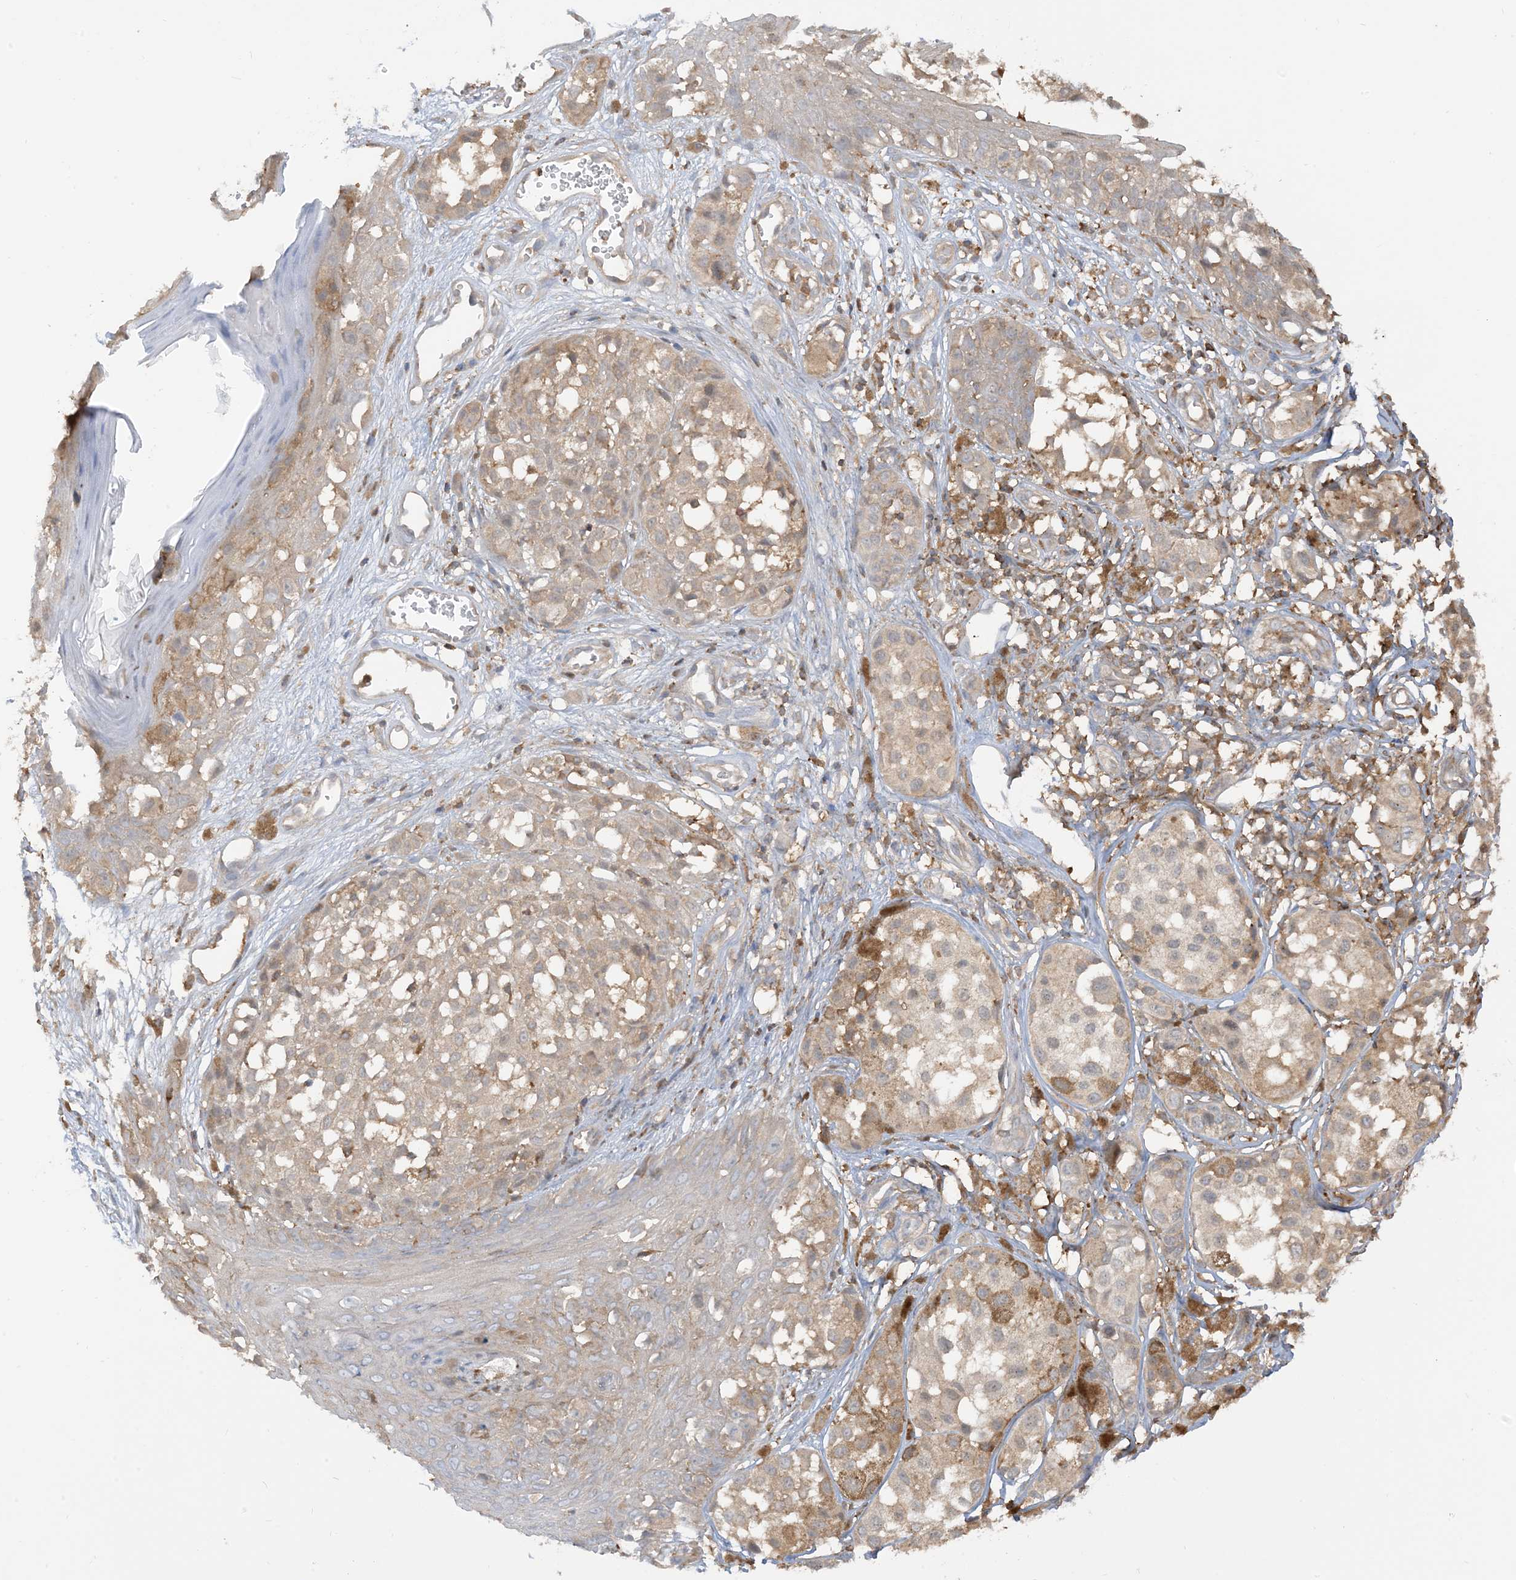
{"staining": {"intensity": "weak", "quantity": "25%-75%", "location": "cytoplasmic/membranous"}, "tissue": "melanoma", "cell_type": "Tumor cells", "image_type": "cancer", "snomed": [{"axis": "morphology", "description": "Malignant melanoma, NOS"}, {"axis": "topography", "description": "Skin of leg"}], "caption": "Brown immunohistochemical staining in melanoma shows weak cytoplasmic/membranous staining in approximately 25%-75% of tumor cells. Using DAB (3,3'-diaminobenzidine) (brown) and hematoxylin (blue) stains, captured at high magnification using brightfield microscopy.", "gene": "CAPZB", "patient": {"sex": "female", "age": 72}}